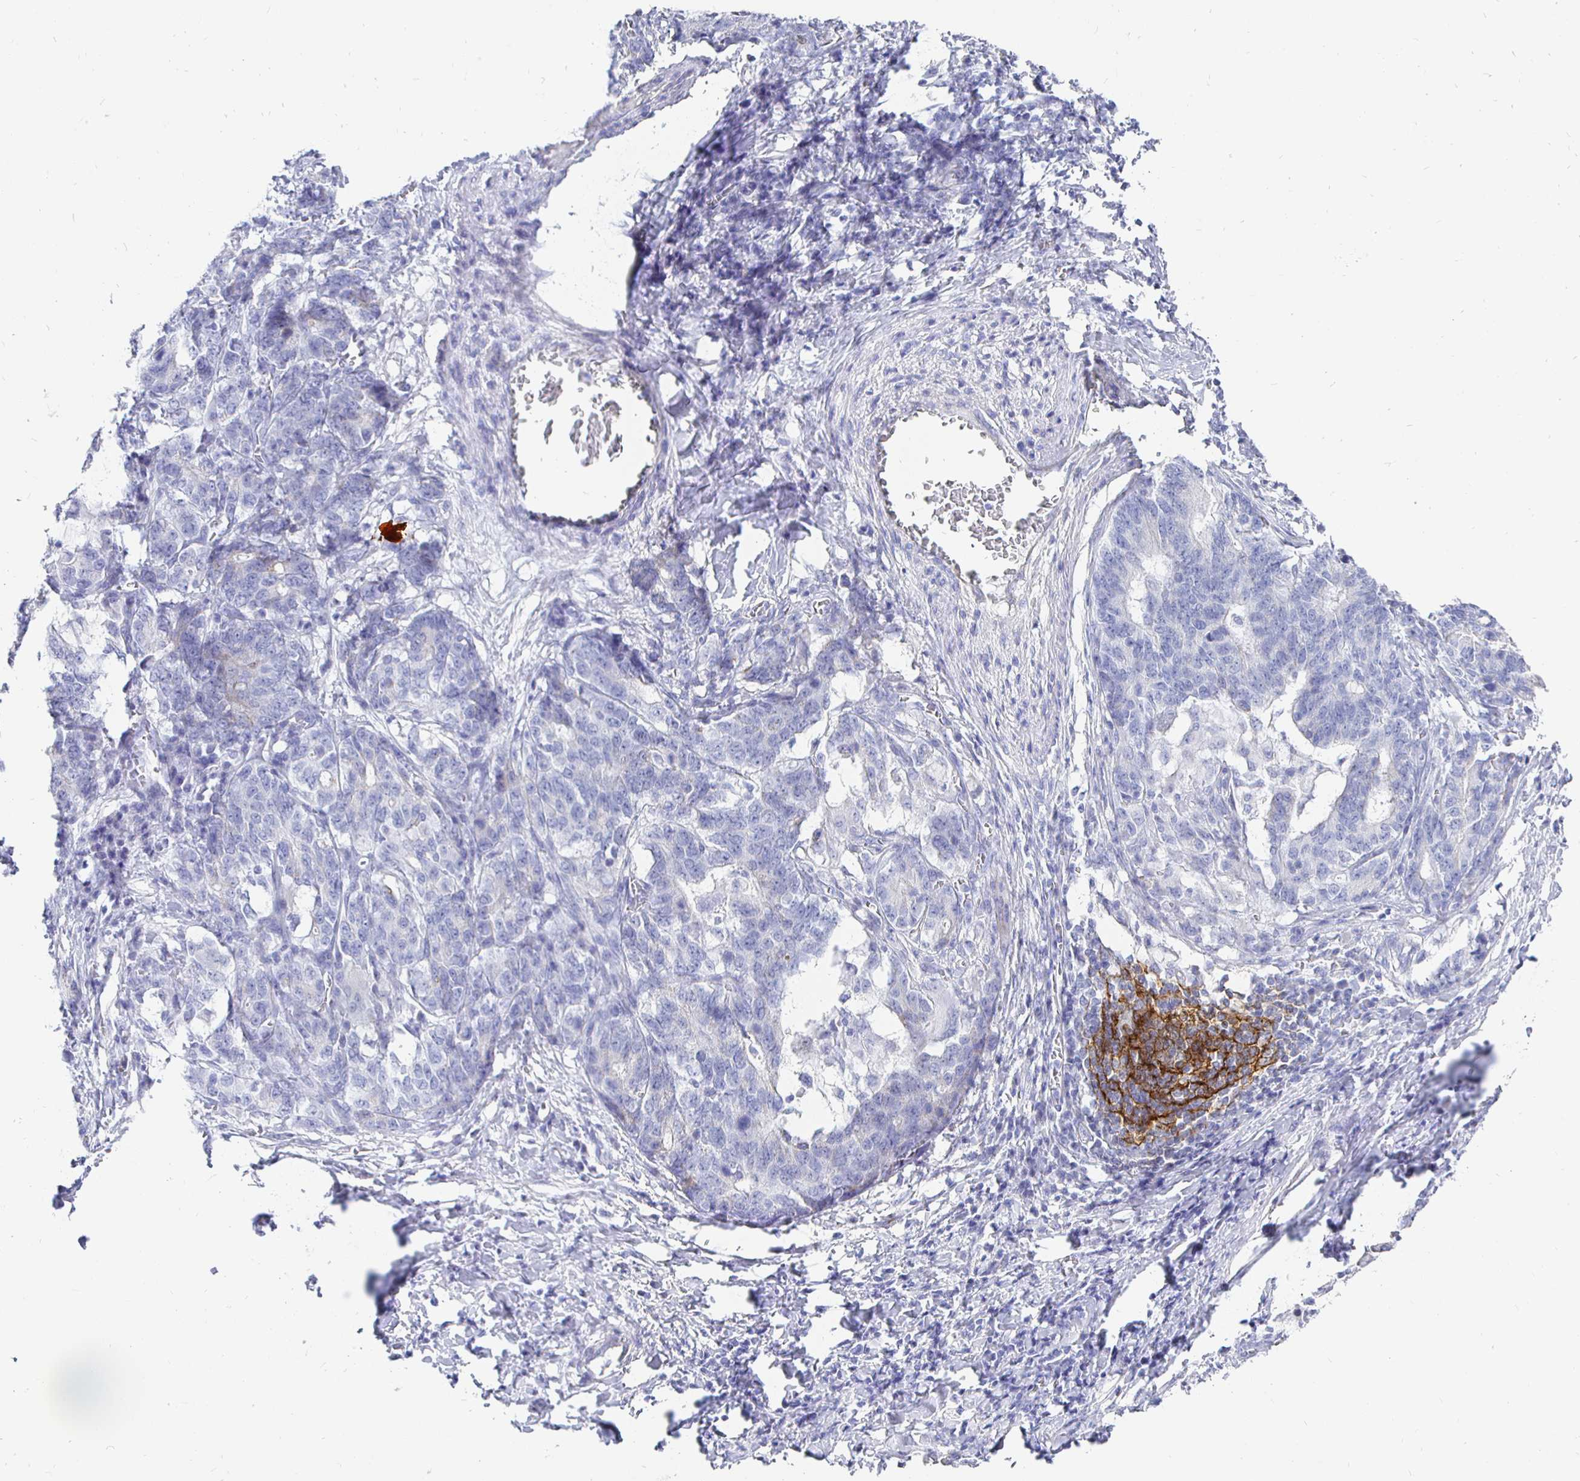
{"staining": {"intensity": "negative", "quantity": "none", "location": "none"}, "tissue": "stomach cancer", "cell_type": "Tumor cells", "image_type": "cancer", "snomed": [{"axis": "morphology", "description": "Normal tissue, NOS"}, {"axis": "morphology", "description": "Adenocarcinoma, NOS"}, {"axis": "topography", "description": "Stomach"}], "caption": "This is a image of immunohistochemistry staining of stomach cancer (adenocarcinoma), which shows no expression in tumor cells.", "gene": "CR2", "patient": {"sex": "female", "age": 64}}